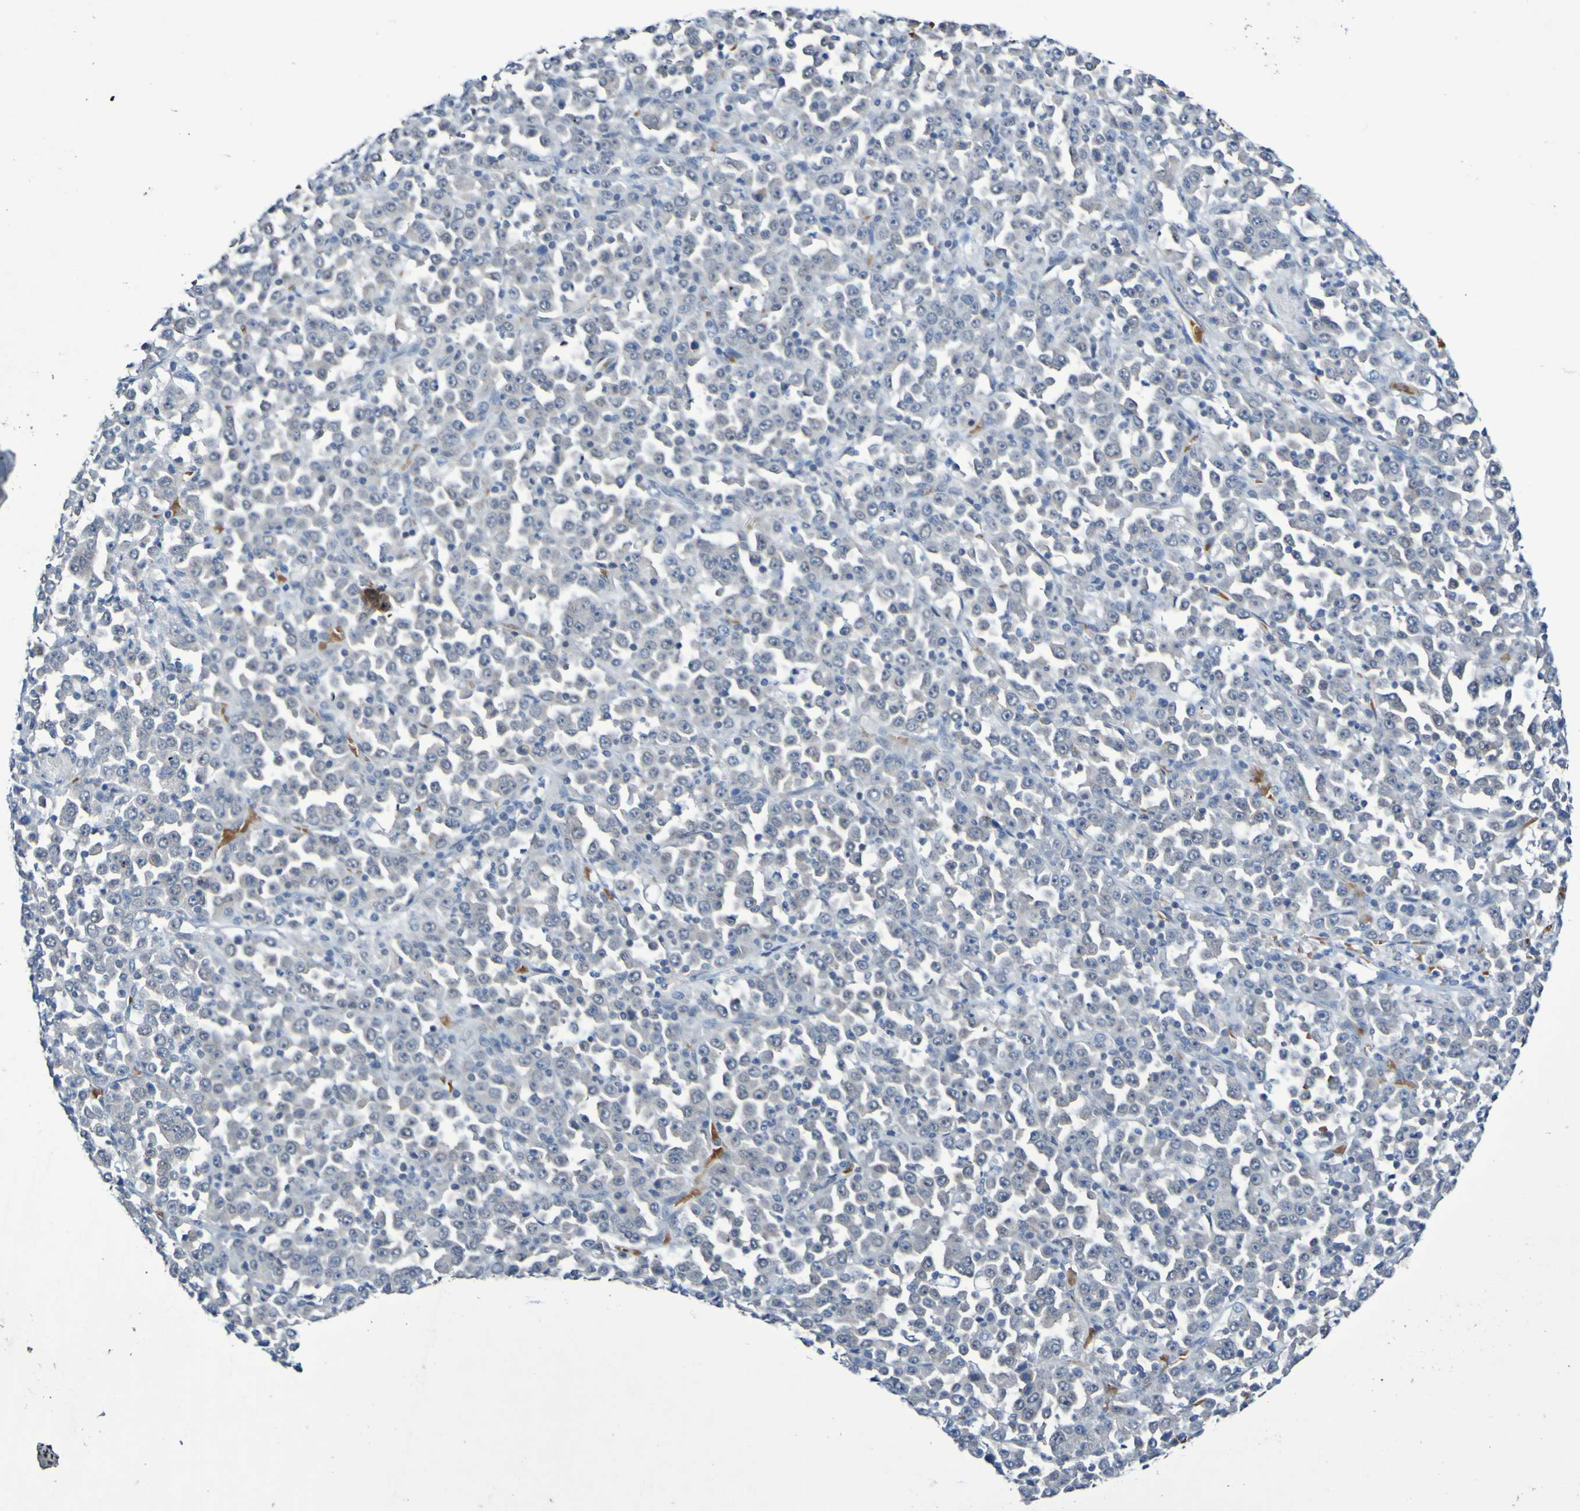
{"staining": {"intensity": "negative", "quantity": "none", "location": "none"}, "tissue": "stomach cancer", "cell_type": "Tumor cells", "image_type": "cancer", "snomed": [{"axis": "morphology", "description": "Normal tissue, NOS"}, {"axis": "morphology", "description": "Adenocarcinoma, NOS"}, {"axis": "topography", "description": "Stomach, upper"}, {"axis": "topography", "description": "Stomach"}], "caption": "Tumor cells show no significant protein positivity in stomach adenocarcinoma.", "gene": "PCGF1", "patient": {"sex": "male", "age": 59}}